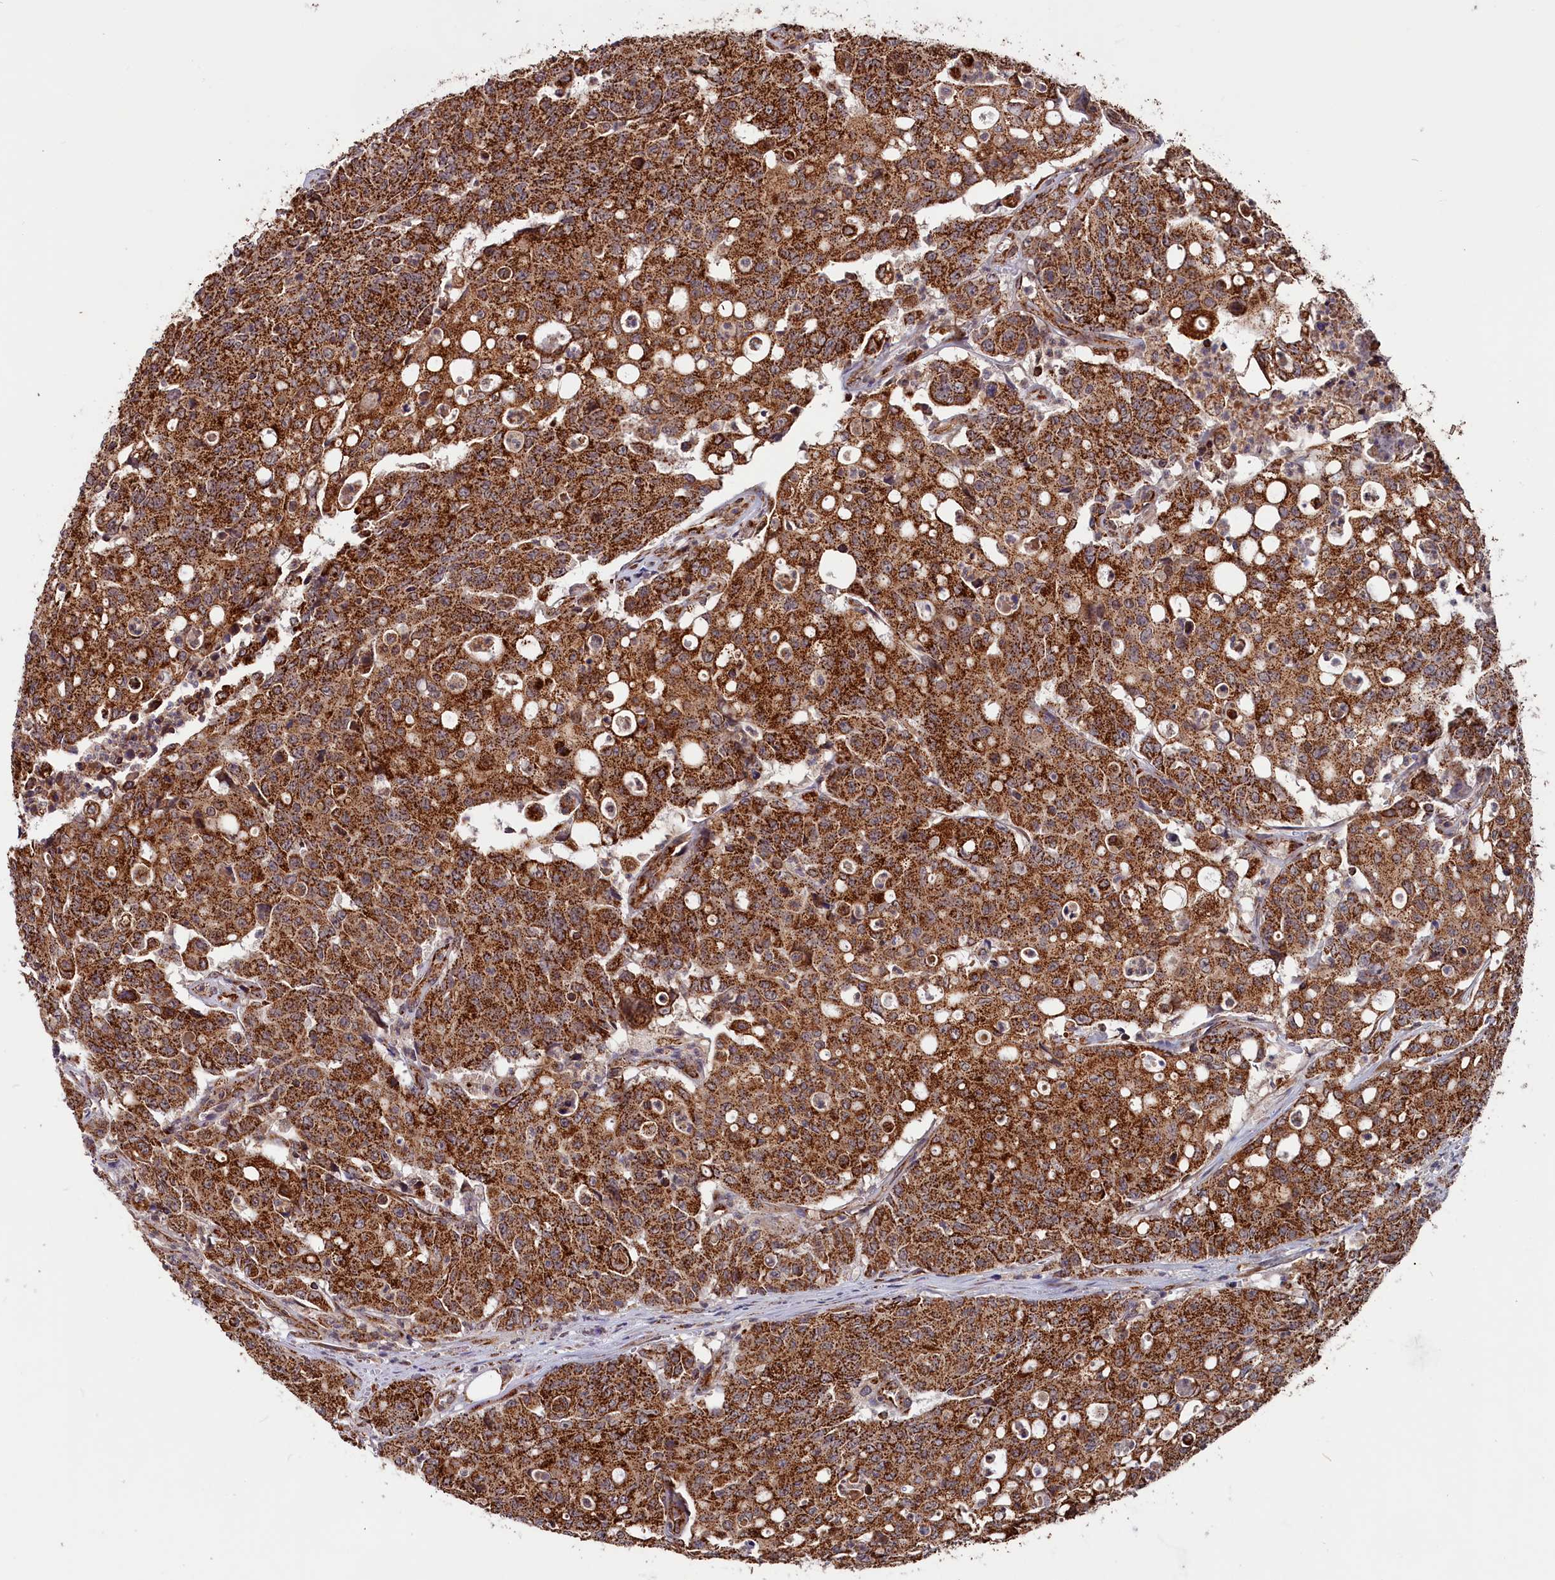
{"staining": {"intensity": "strong", "quantity": ">75%", "location": "cytoplasmic/membranous"}, "tissue": "colorectal cancer", "cell_type": "Tumor cells", "image_type": "cancer", "snomed": [{"axis": "morphology", "description": "Adenocarcinoma, NOS"}, {"axis": "topography", "description": "Colon"}], "caption": "Protein analysis of colorectal adenocarcinoma tissue exhibits strong cytoplasmic/membranous positivity in approximately >75% of tumor cells. (DAB (3,3'-diaminobenzidine) IHC with brightfield microscopy, high magnification).", "gene": "MACROD1", "patient": {"sex": "male", "age": 51}}